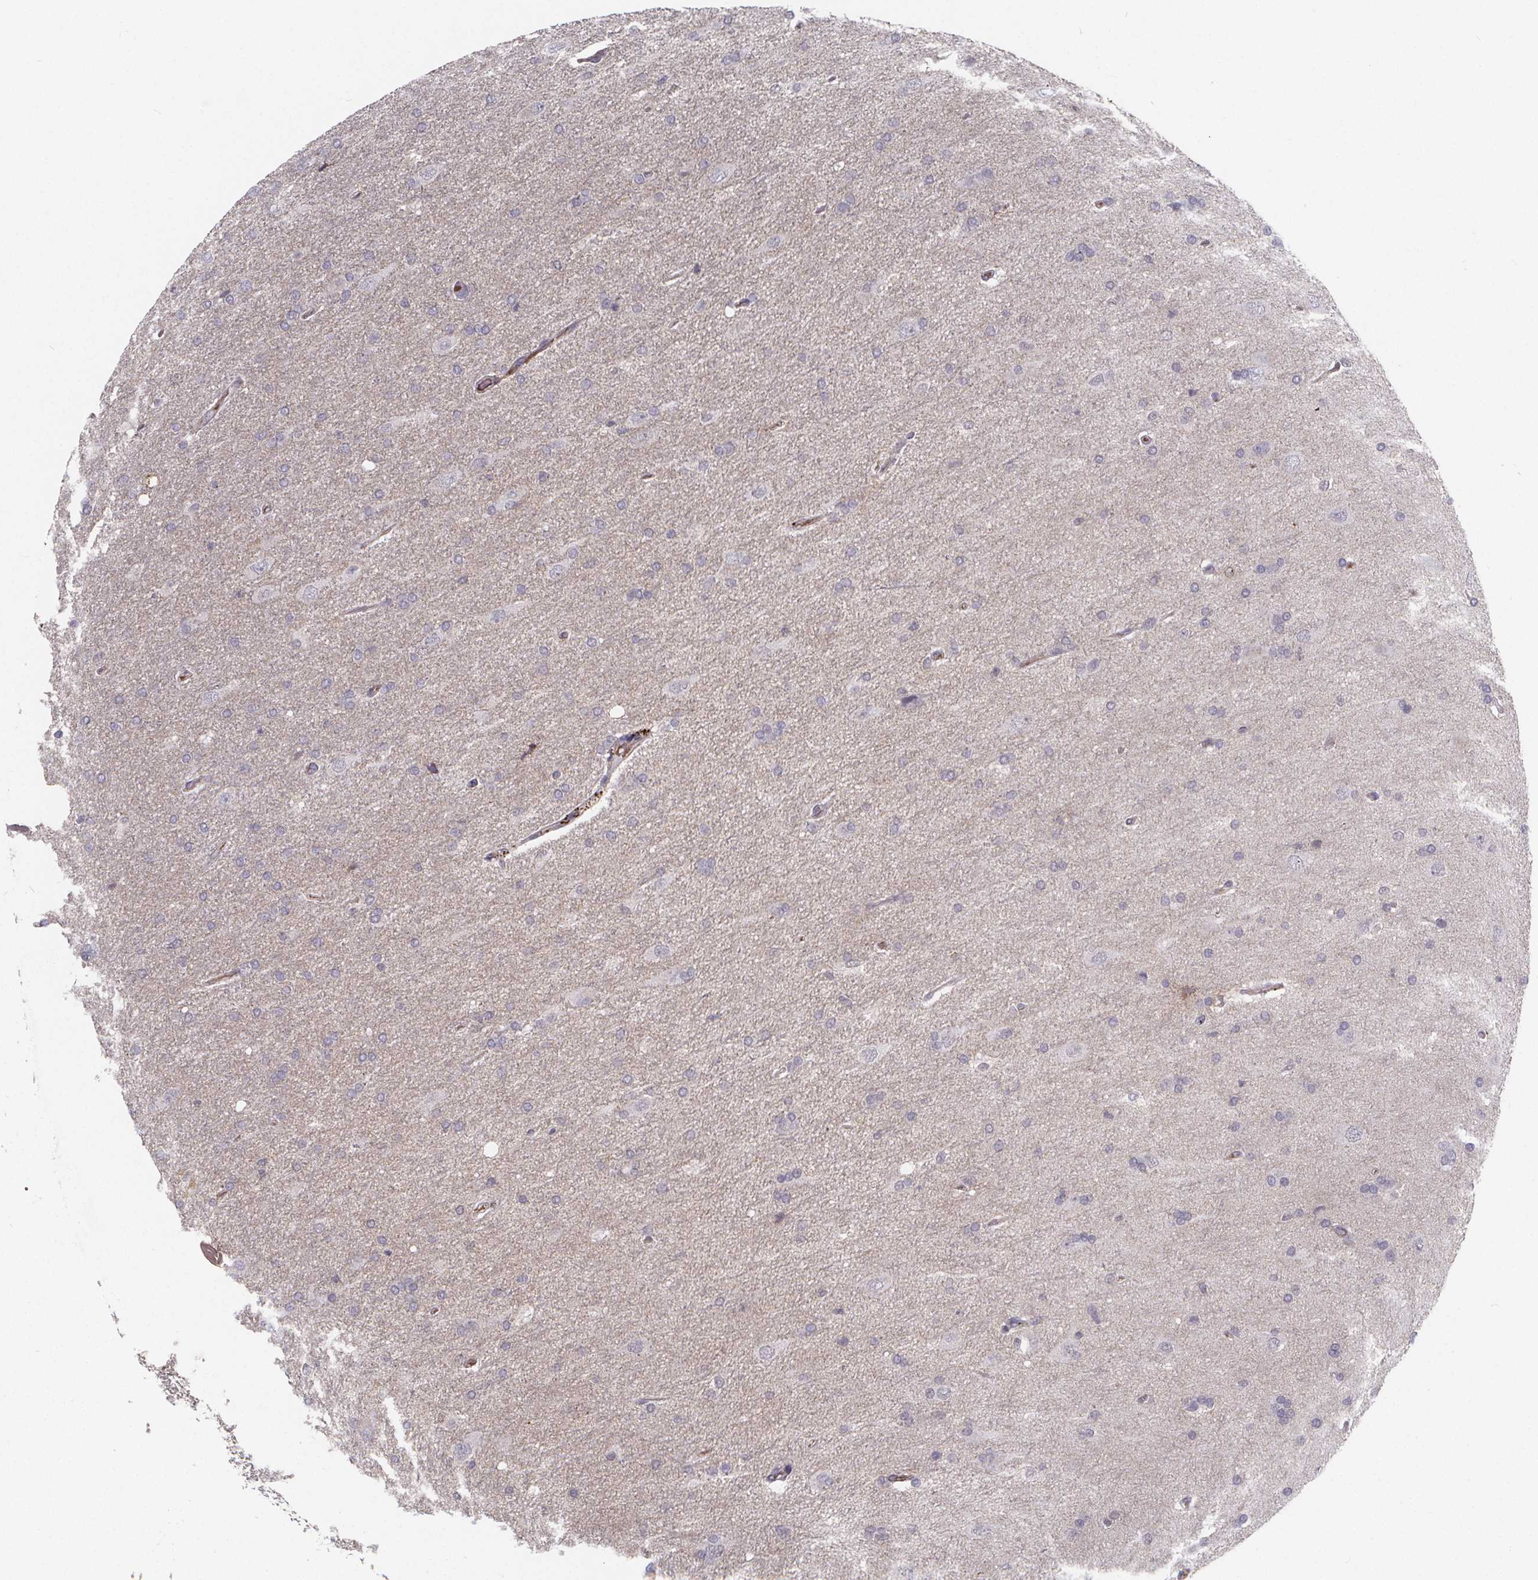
{"staining": {"intensity": "negative", "quantity": "none", "location": "none"}, "tissue": "glioma", "cell_type": "Tumor cells", "image_type": "cancer", "snomed": [{"axis": "morphology", "description": "Glioma, malignant, High grade"}, {"axis": "topography", "description": "Cerebral cortex"}], "caption": "High magnification brightfield microscopy of glioma stained with DAB (brown) and counterstained with hematoxylin (blue): tumor cells show no significant expression.", "gene": "AGT", "patient": {"sex": "male", "age": 70}}